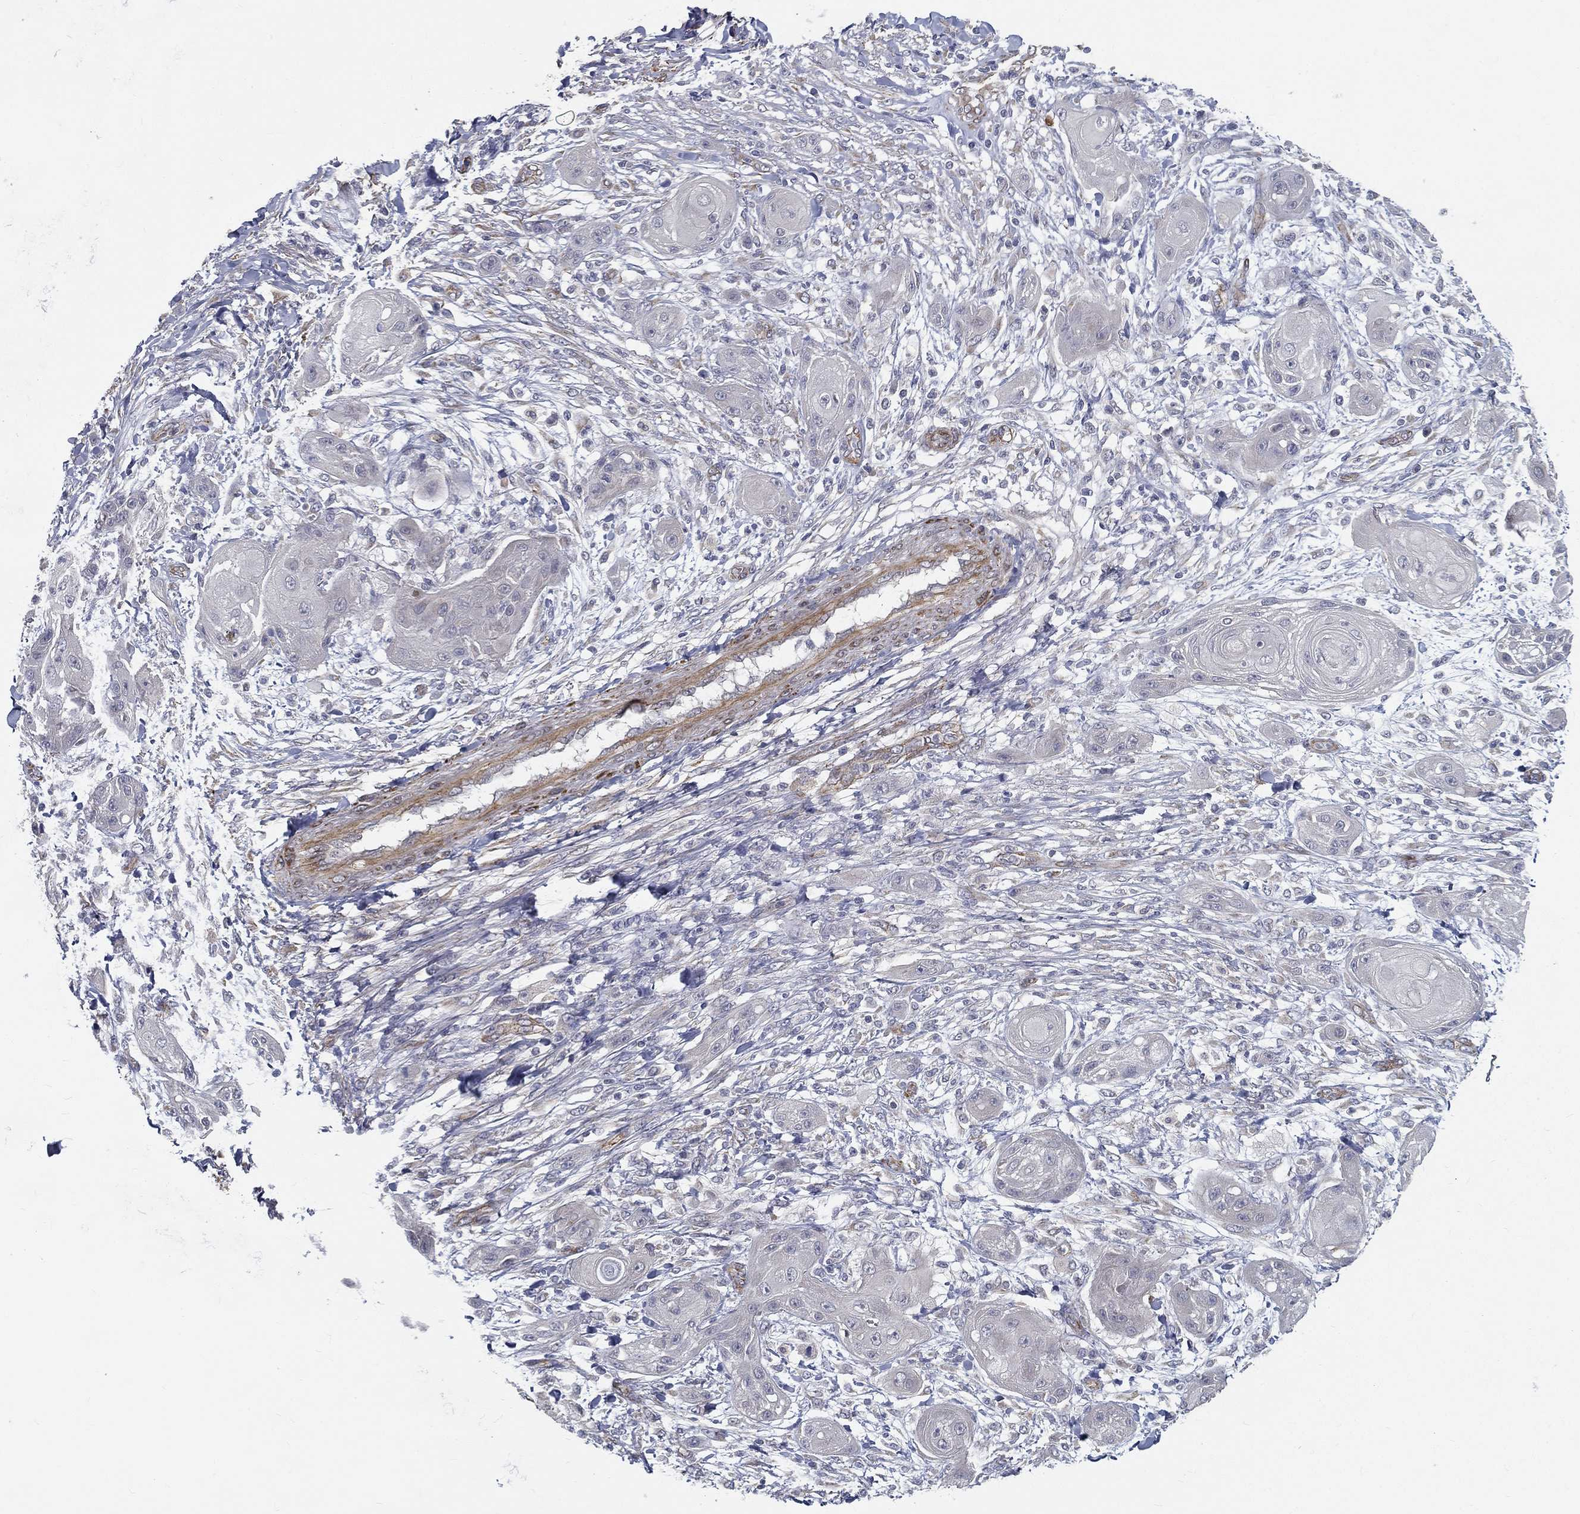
{"staining": {"intensity": "negative", "quantity": "none", "location": "none"}, "tissue": "skin cancer", "cell_type": "Tumor cells", "image_type": "cancer", "snomed": [{"axis": "morphology", "description": "Squamous cell carcinoma, NOS"}, {"axis": "topography", "description": "Skin"}], "caption": "Skin cancer (squamous cell carcinoma) was stained to show a protein in brown. There is no significant staining in tumor cells. The staining was performed using DAB to visualize the protein expression in brown, while the nuclei were stained in blue with hematoxylin (Magnification: 20x).", "gene": "LRRC56", "patient": {"sex": "male", "age": 62}}